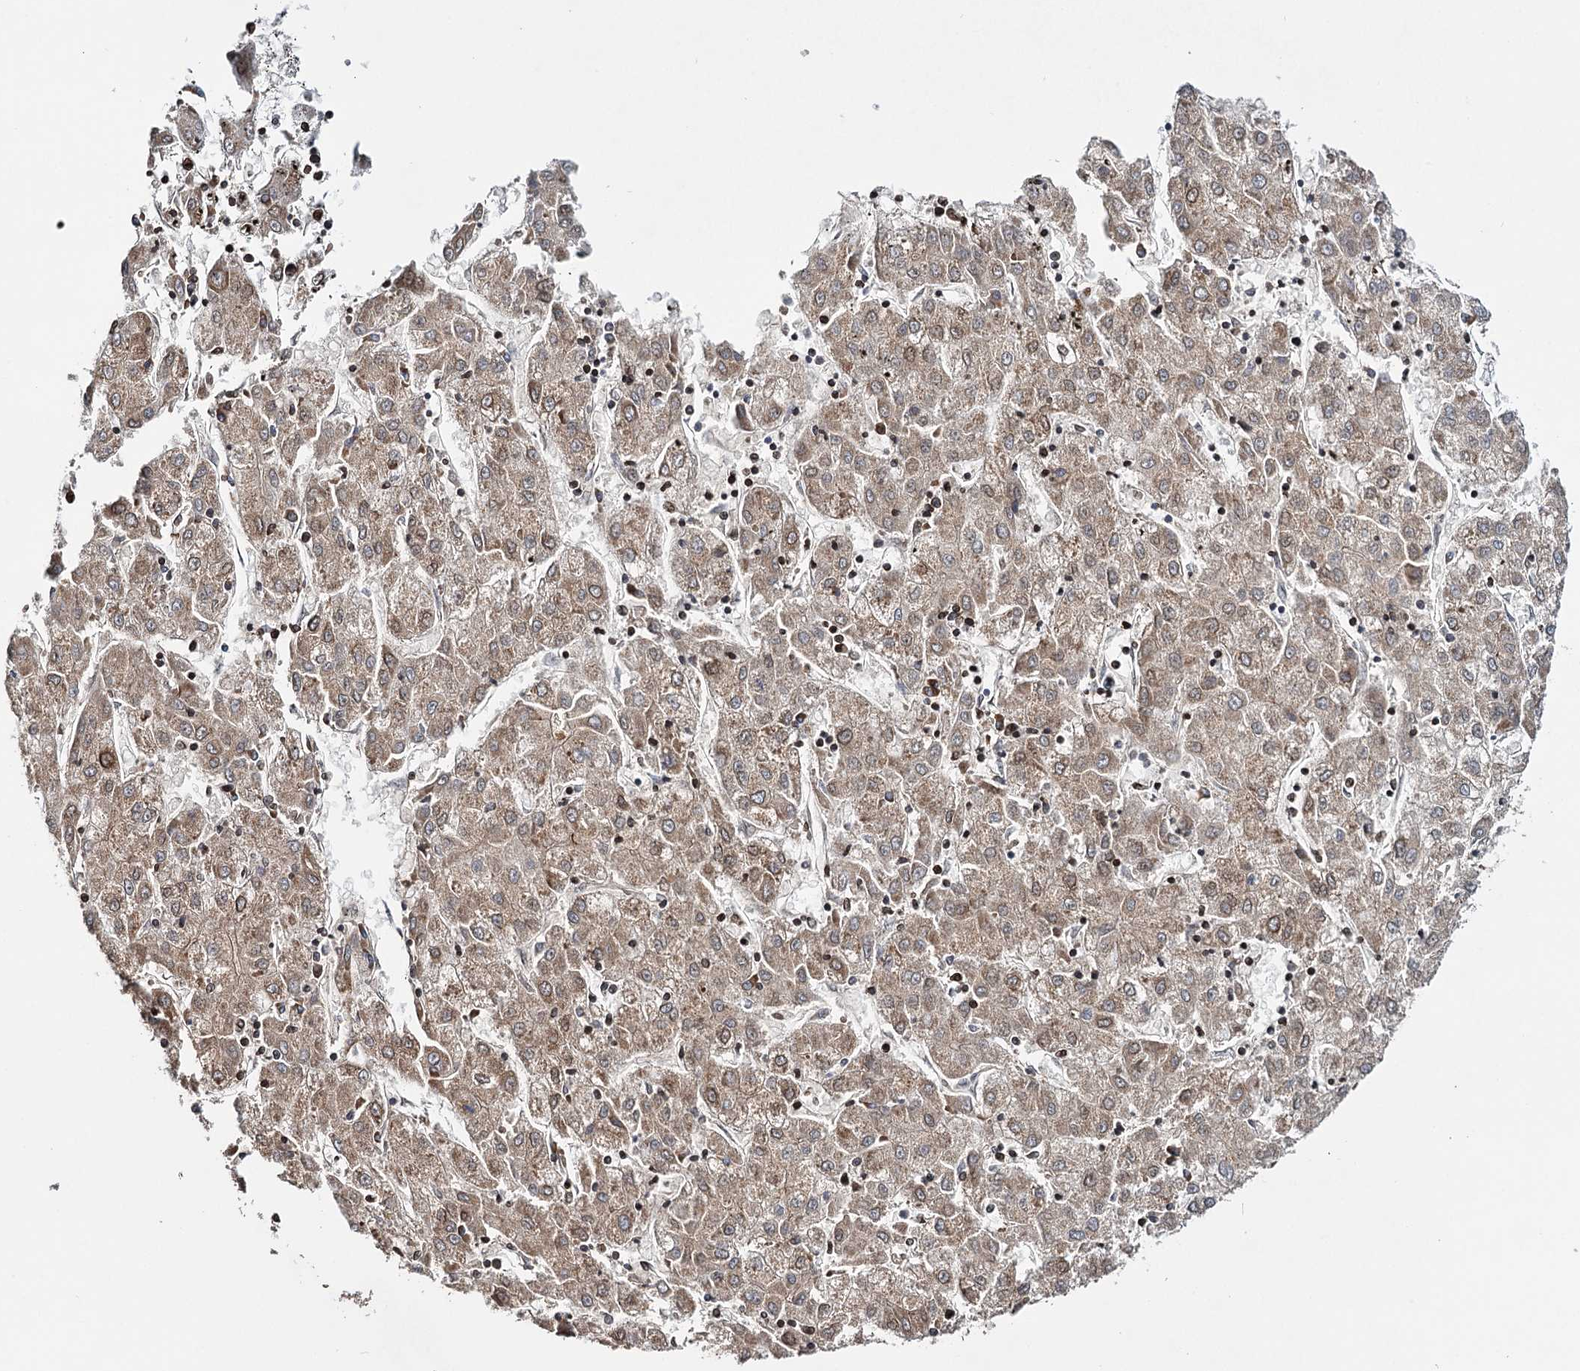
{"staining": {"intensity": "moderate", "quantity": ">75%", "location": "cytoplasmic/membranous,nuclear"}, "tissue": "liver cancer", "cell_type": "Tumor cells", "image_type": "cancer", "snomed": [{"axis": "morphology", "description": "Carcinoma, Hepatocellular, NOS"}, {"axis": "topography", "description": "Liver"}], "caption": "Immunohistochemical staining of liver cancer exhibits medium levels of moderate cytoplasmic/membranous and nuclear protein staining in about >75% of tumor cells.", "gene": "CFAP46", "patient": {"sex": "male", "age": 72}}